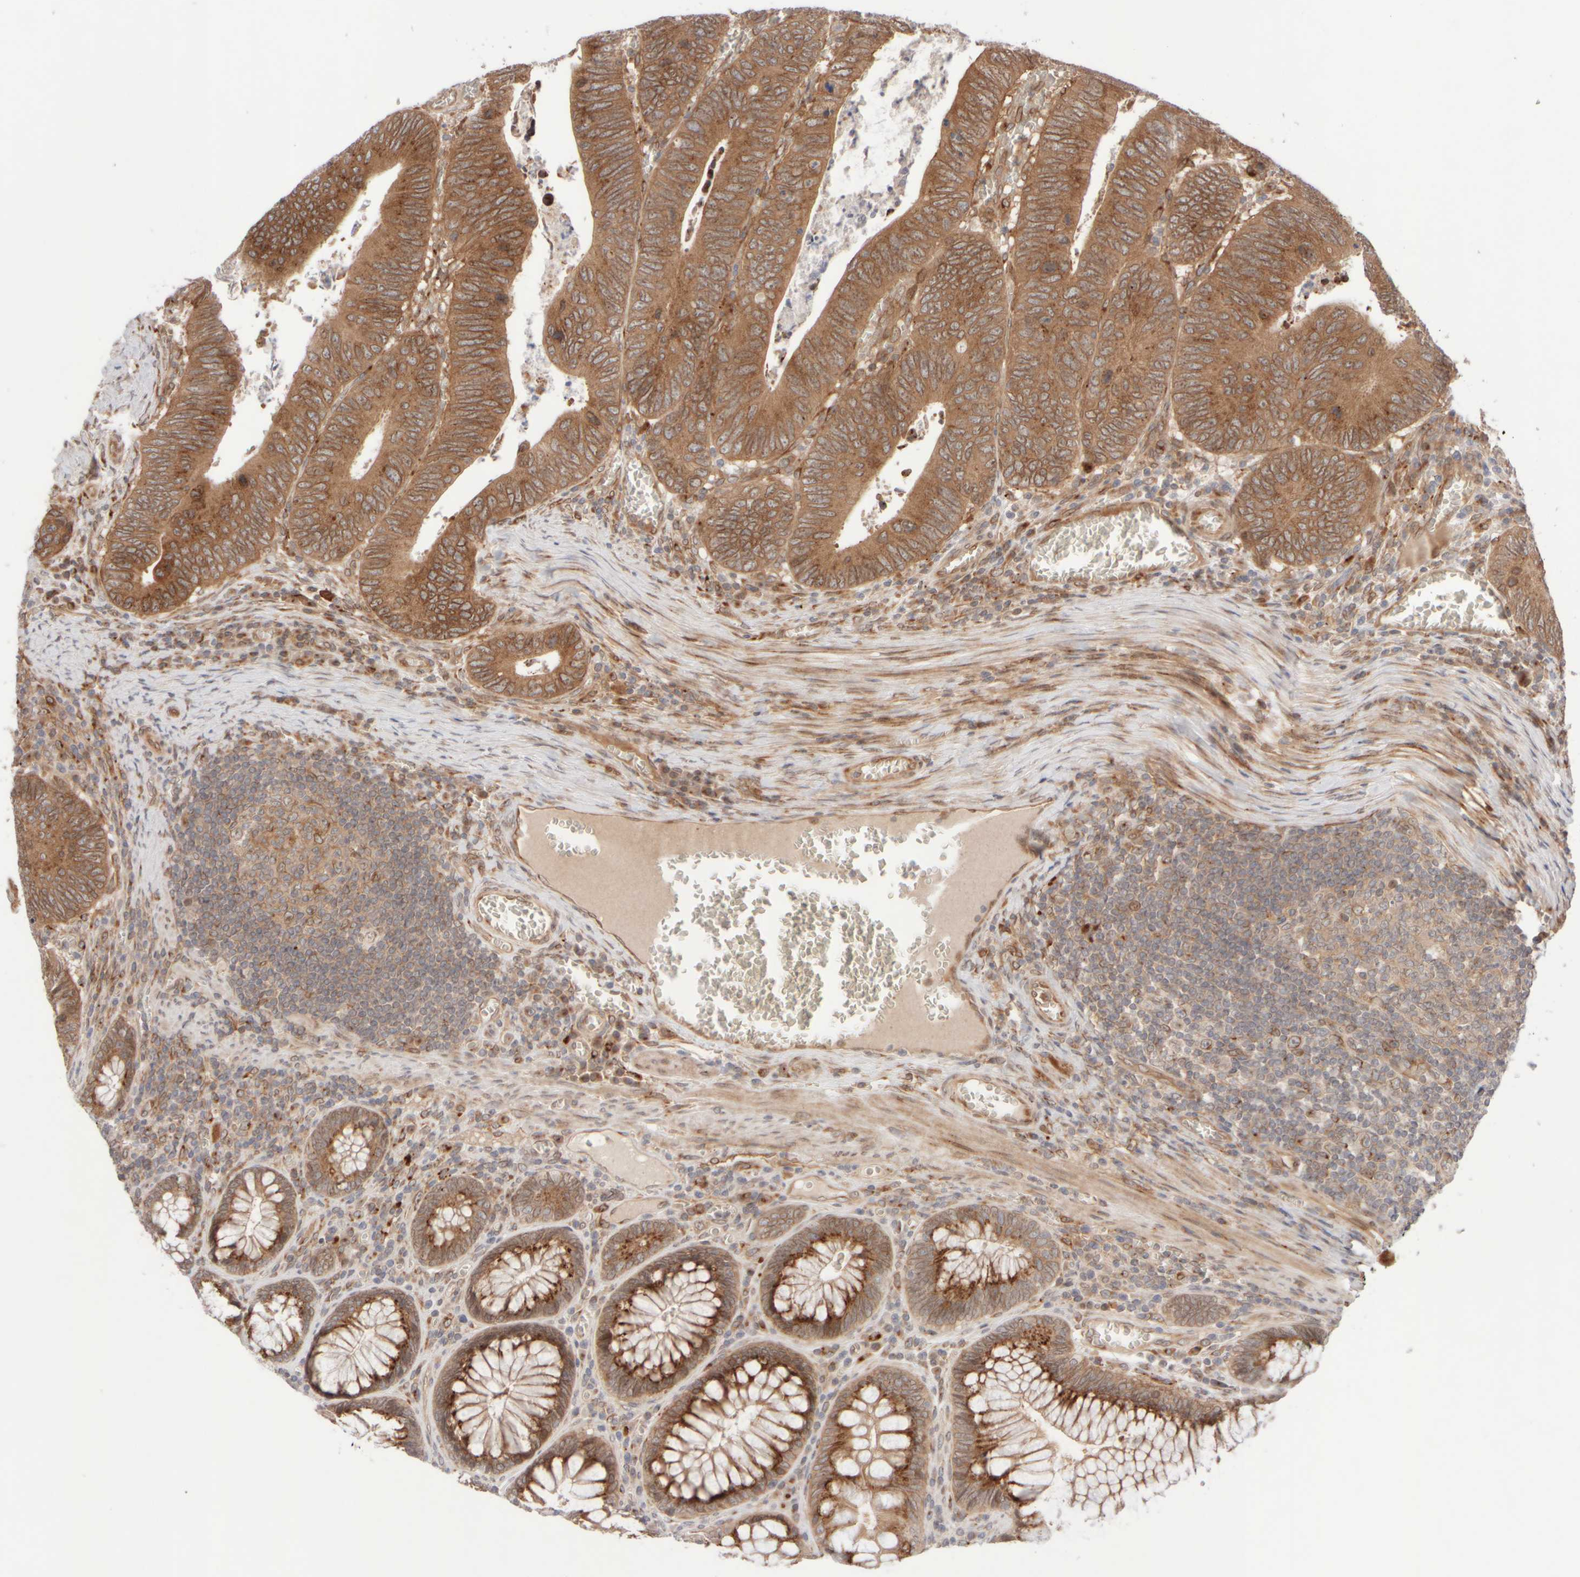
{"staining": {"intensity": "moderate", "quantity": ">75%", "location": "cytoplasmic/membranous"}, "tissue": "colorectal cancer", "cell_type": "Tumor cells", "image_type": "cancer", "snomed": [{"axis": "morphology", "description": "Inflammation, NOS"}, {"axis": "morphology", "description": "Adenocarcinoma, NOS"}, {"axis": "topography", "description": "Colon"}], "caption": "Colorectal adenocarcinoma stained with immunohistochemistry (IHC) demonstrates moderate cytoplasmic/membranous staining in approximately >75% of tumor cells. (IHC, brightfield microscopy, high magnification).", "gene": "GCN1", "patient": {"sex": "male", "age": 72}}